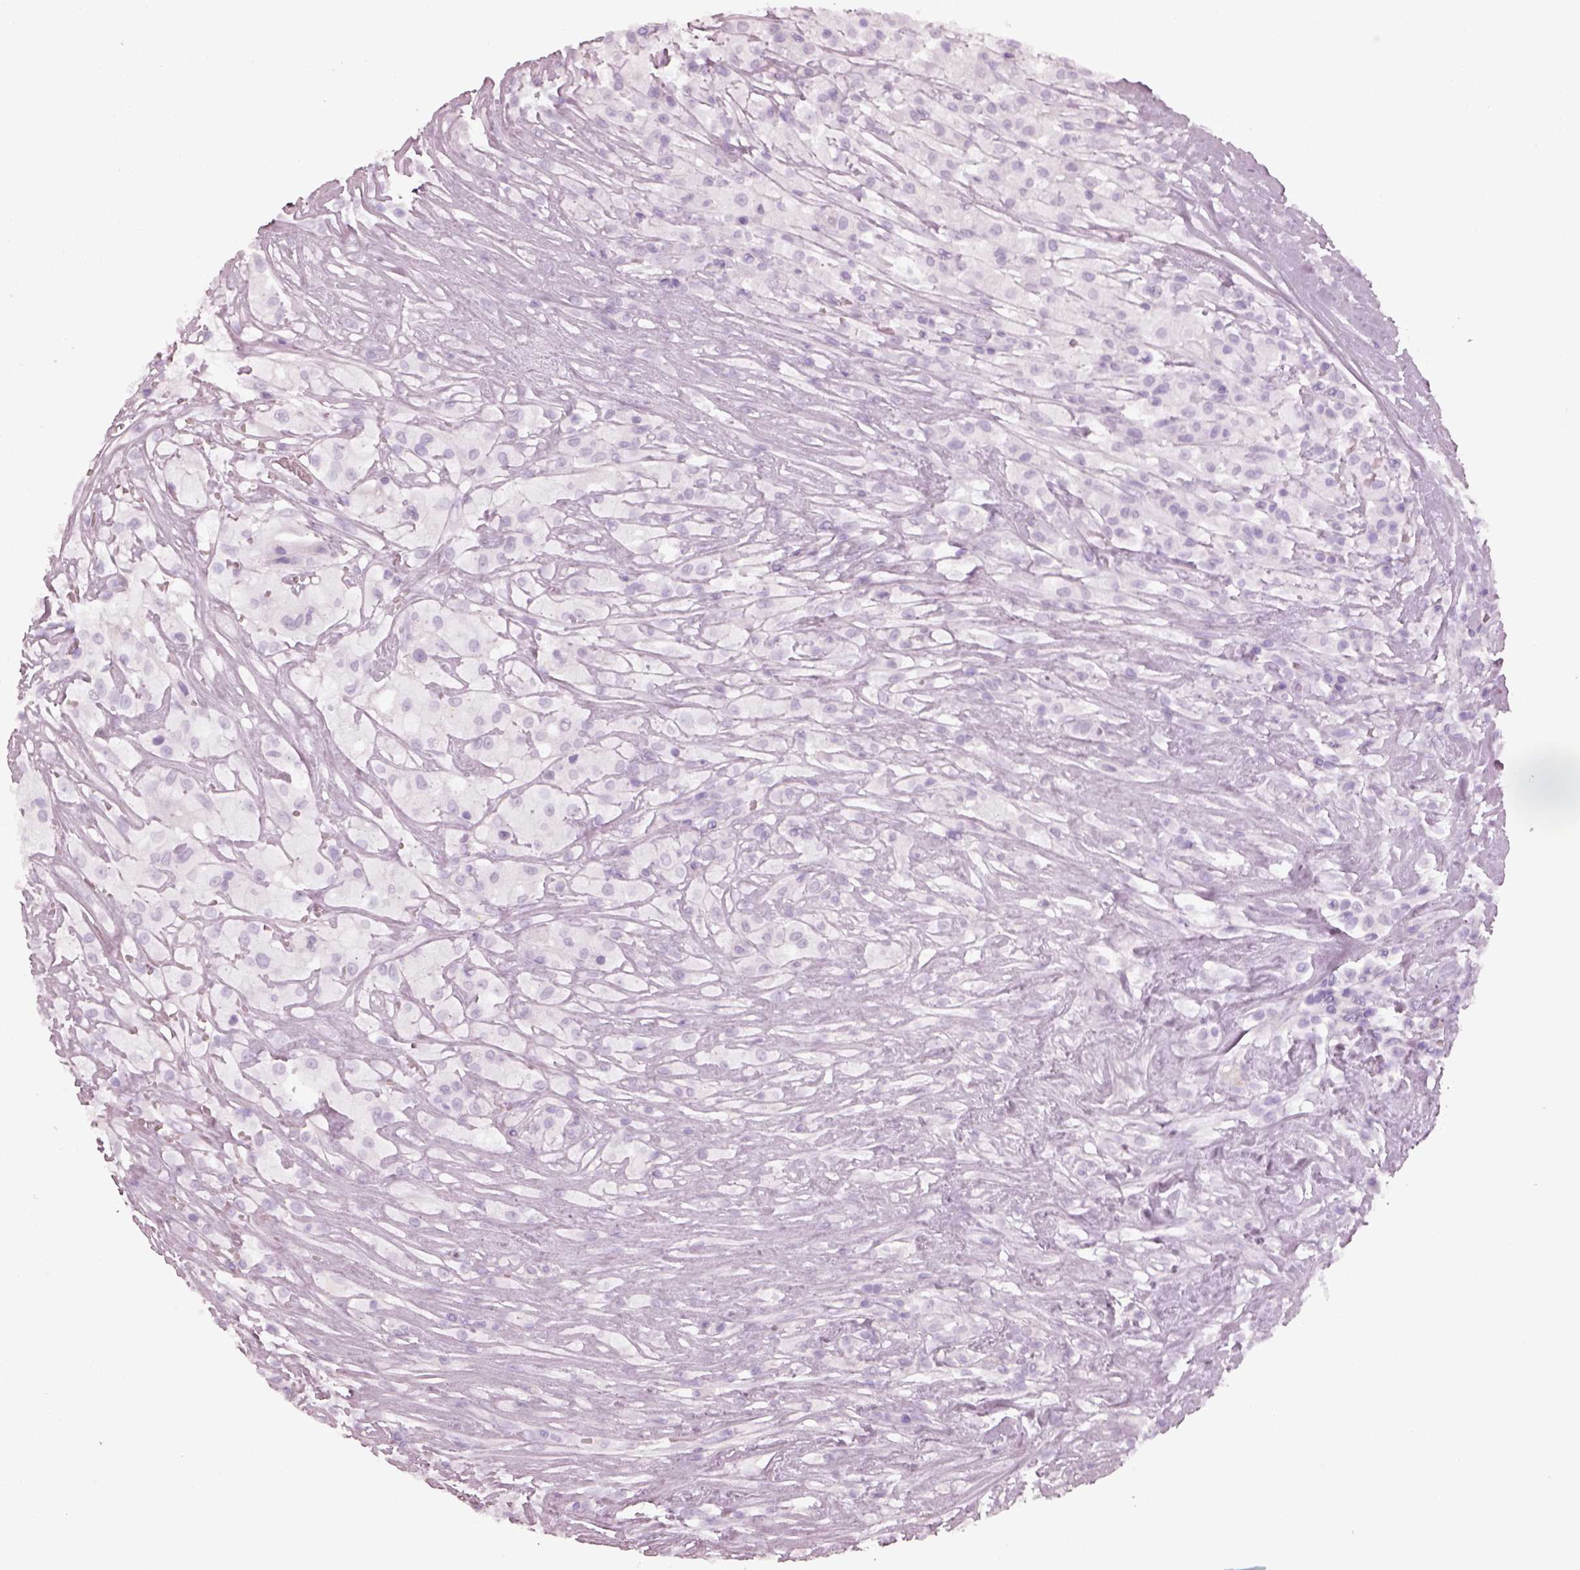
{"staining": {"intensity": "negative", "quantity": "none", "location": "none"}, "tissue": "testis cancer", "cell_type": "Tumor cells", "image_type": "cancer", "snomed": [{"axis": "morphology", "description": "Necrosis, NOS"}, {"axis": "morphology", "description": "Carcinoma, Embryonal, NOS"}, {"axis": "topography", "description": "Testis"}], "caption": "Photomicrograph shows no significant protein staining in tumor cells of embryonal carcinoma (testis). (DAB IHC with hematoxylin counter stain).", "gene": "SPATA6L", "patient": {"sex": "male", "age": 19}}